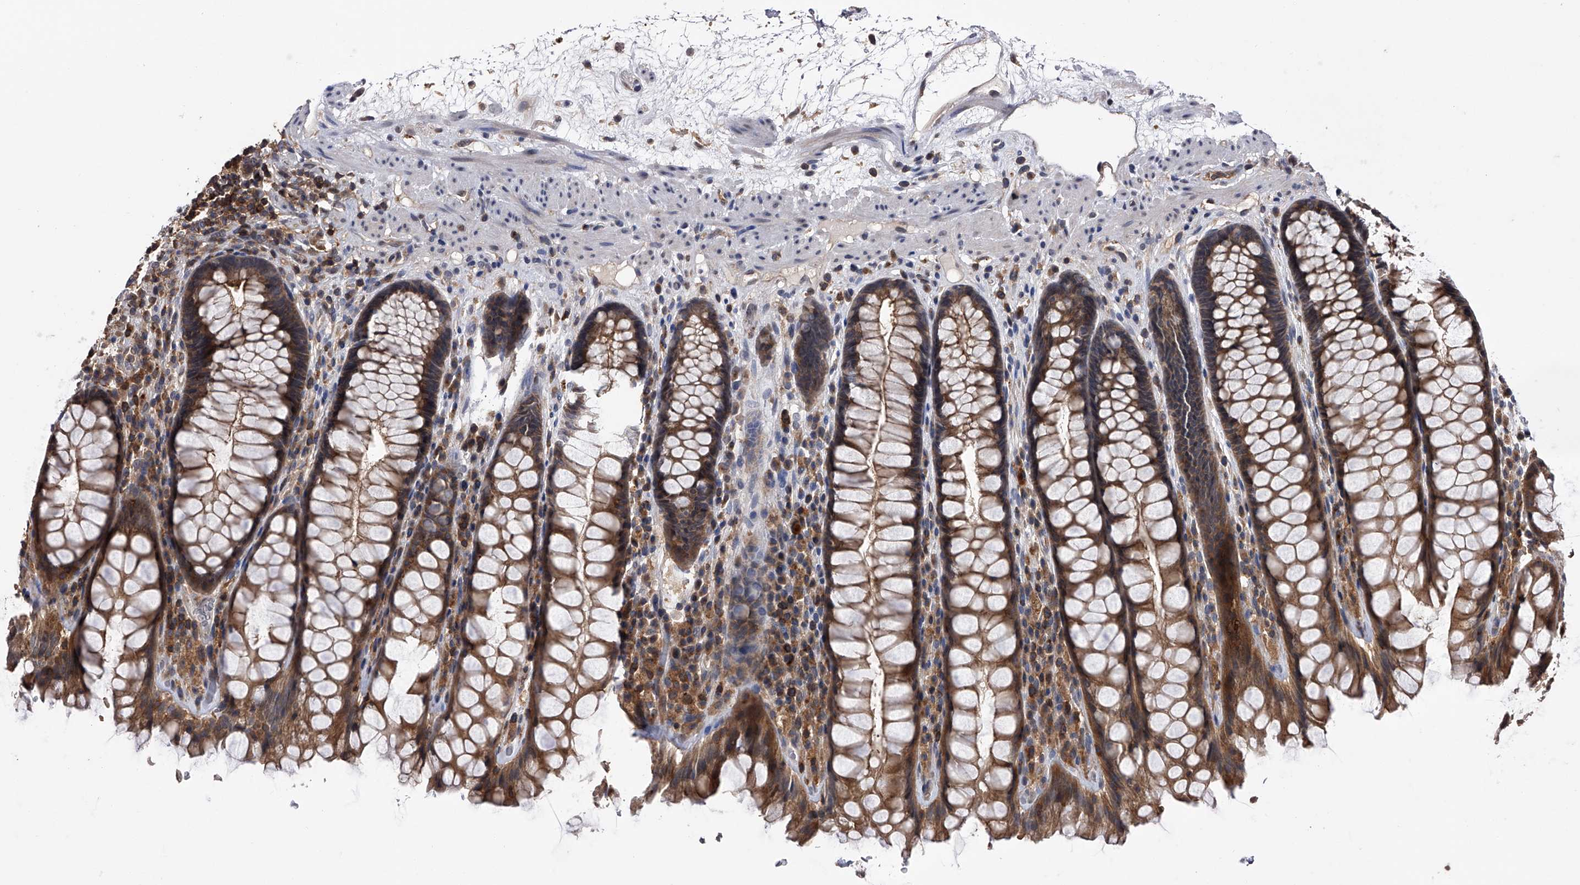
{"staining": {"intensity": "moderate", "quantity": ">75%", "location": "cytoplasmic/membranous"}, "tissue": "rectum", "cell_type": "Glandular cells", "image_type": "normal", "snomed": [{"axis": "morphology", "description": "Normal tissue, NOS"}, {"axis": "topography", "description": "Rectum"}], "caption": "Normal rectum displays moderate cytoplasmic/membranous expression in about >75% of glandular cells, visualized by immunohistochemistry. (brown staining indicates protein expression, while blue staining denotes nuclei).", "gene": "PAN3", "patient": {"sex": "male", "age": 64}}